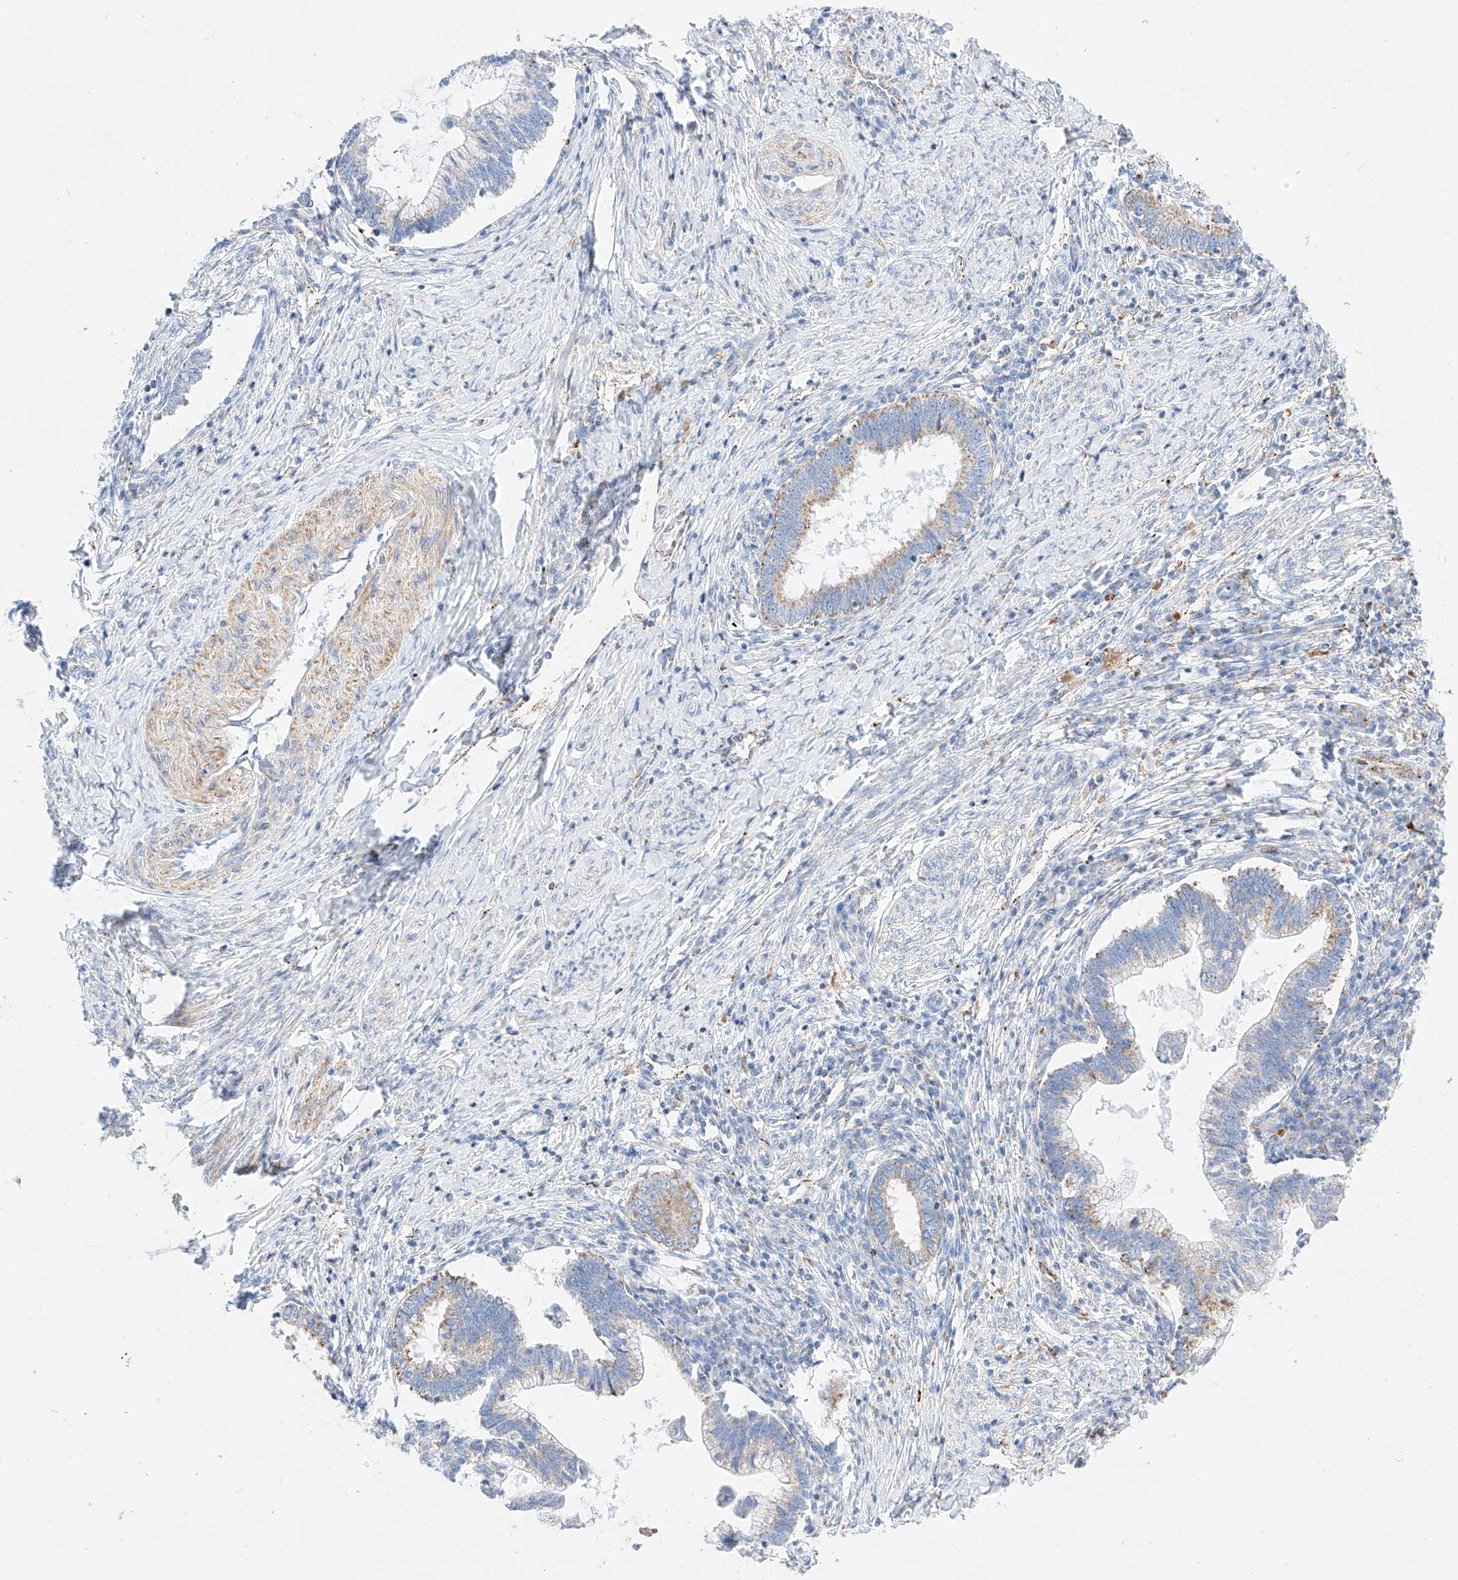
{"staining": {"intensity": "weak", "quantity": "25%-75%", "location": "cytoplasmic/membranous"}, "tissue": "cervical cancer", "cell_type": "Tumor cells", "image_type": "cancer", "snomed": [{"axis": "morphology", "description": "Adenocarcinoma, NOS"}, {"axis": "topography", "description": "Cervix"}], "caption": "Immunohistochemistry micrograph of human cervical cancer (adenocarcinoma) stained for a protein (brown), which shows low levels of weak cytoplasmic/membranous positivity in approximately 25%-75% of tumor cells.", "gene": "C6orf62", "patient": {"sex": "female", "age": 36}}